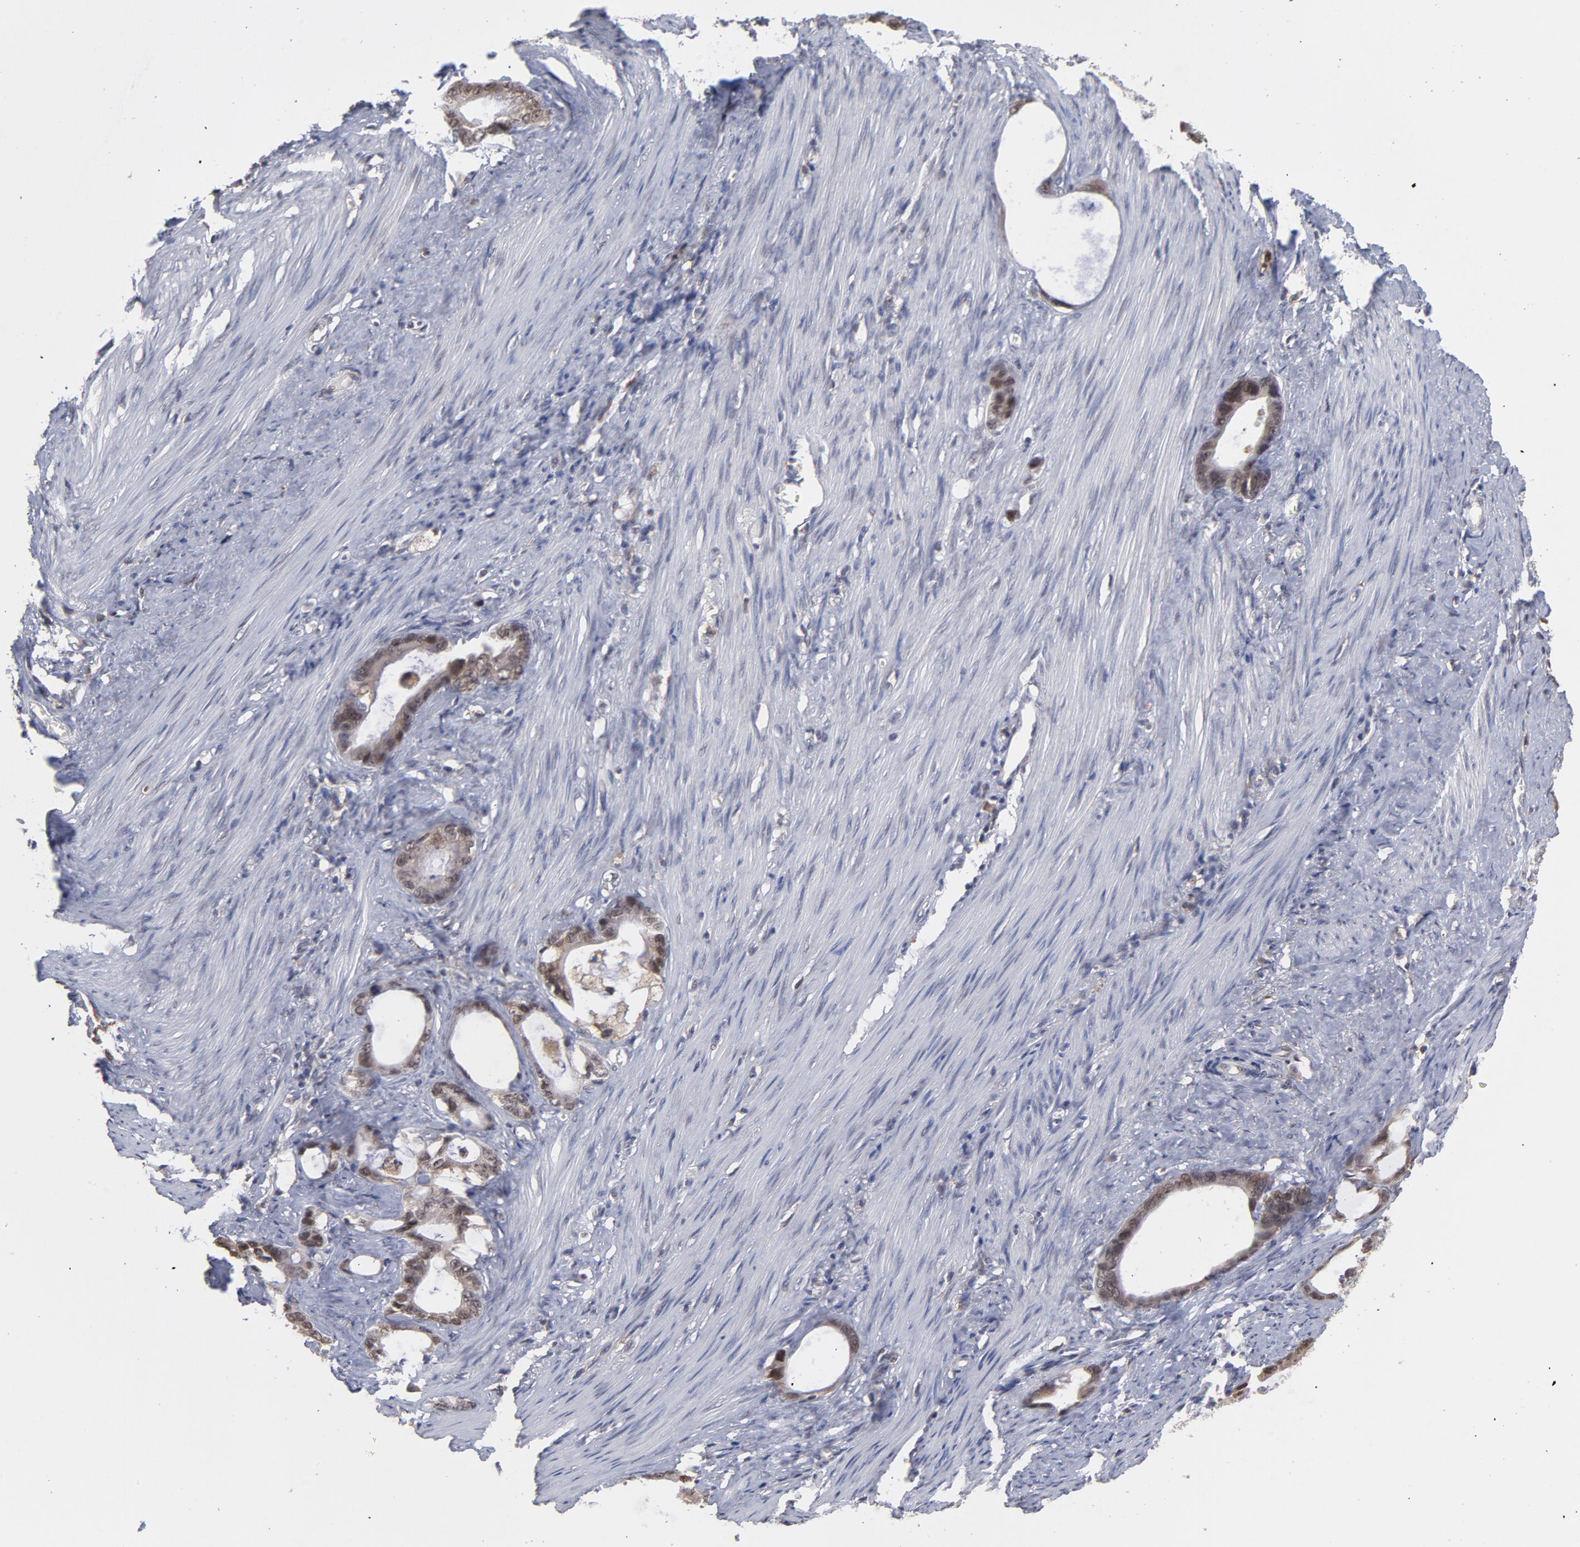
{"staining": {"intensity": "weak", "quantity": "<25%", "location": "nuclear"}, "tissue": "stomach cancer", "cell_type": "Tumor cells", "image_type": "cancer", "snomed": [{"axis": "morphology", "description": "Adenocarcinoma, NOS"}, {"axis": "topography", "description": "Stomach"}], "caption": "Immunohistochemistry of adenocarcinoma (stomach) demonstrates no expression in tumor cells.", "gene": "OAS1", "patient": {"sex": "female", "age": 75}}